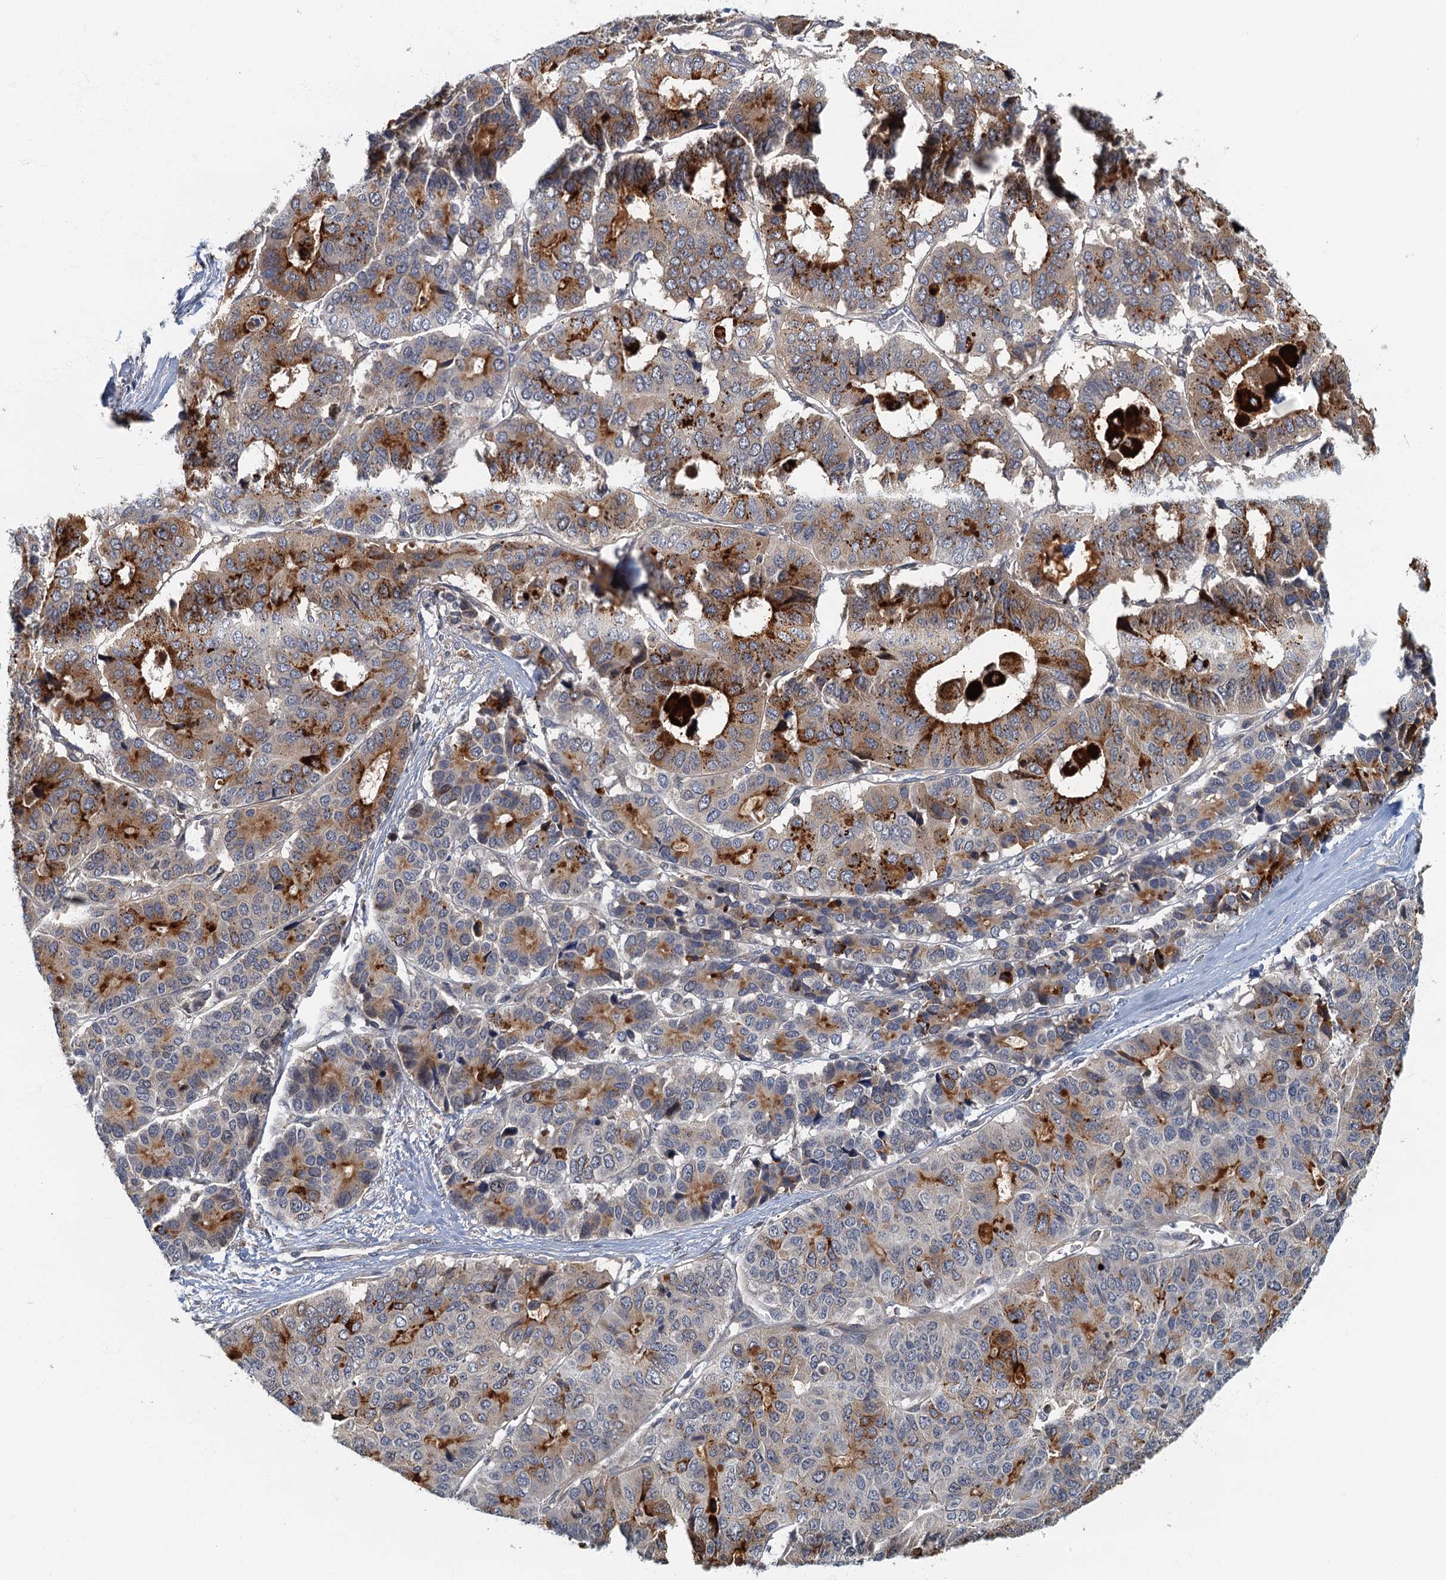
{"staining": {"intensity": "strong", "quantity": "25%-75%", "location": "cytoplasmic/membranous"}, "tissue": "pancreatic cancer", "cell_type": "Tumor cells", "image_type": "cancer", "snomed": [{"axis": "morphology", "description": "Adenocarcinoma, NOS"}, {"axis": "topography", "description": "Pancreas"}], "caption": "This photomicrograph demonstrates immunohistochemistry staining of adenocarcinoma (pancreatic), with high strong cytoplasmic/membranous staining in approximately 25%-75% of tumor cells.", "gene": "CKAP2L", "patient": {"sex": "male", "age": 50}}